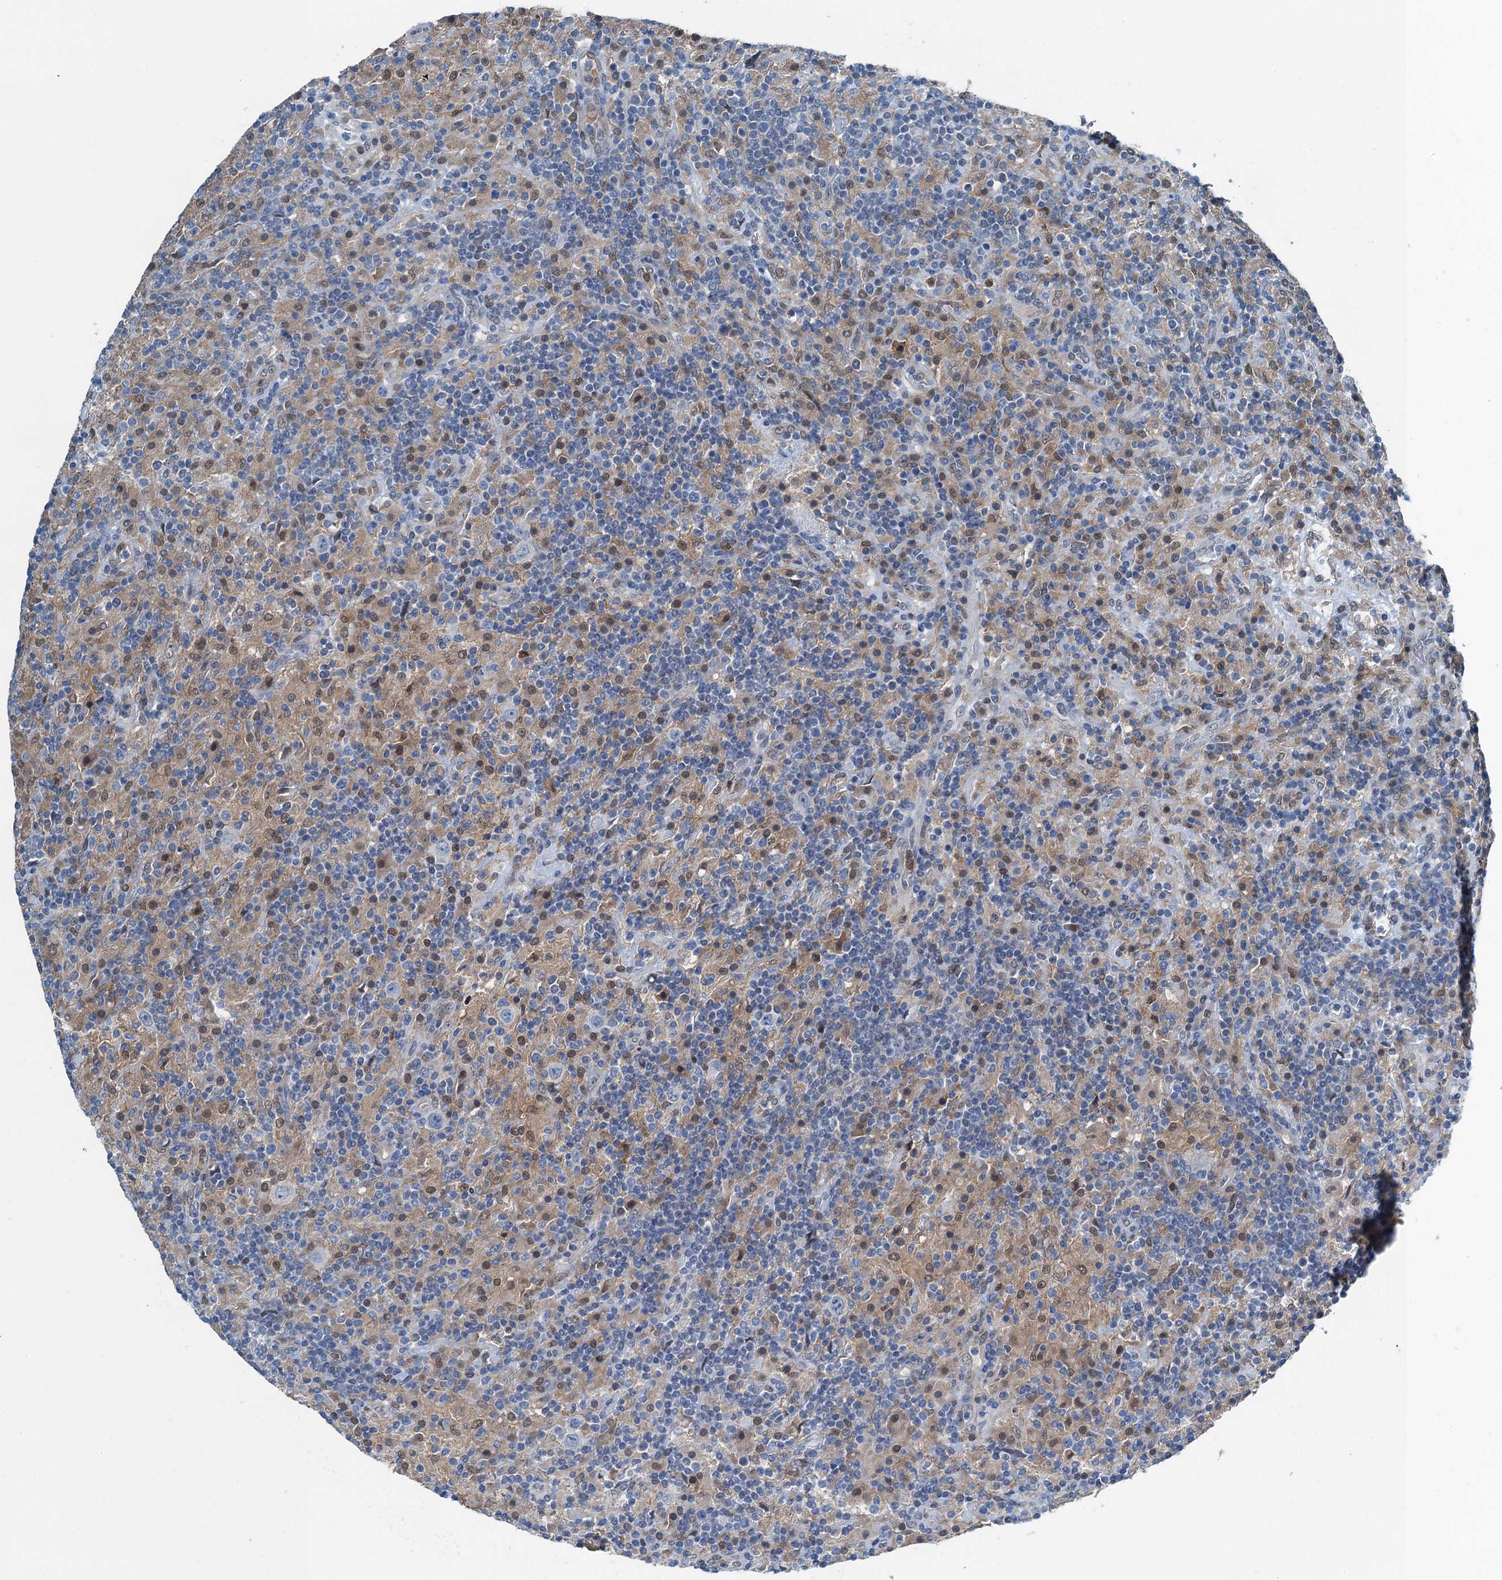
{"staining": {"intensity": "negative", "quantity": "none", "location": "none"}, "tissue": "lymphoma", "cell_type": "Tumor cells", "image_type": "cancer", "snomed": [{"axis": "morphology", "description": "Hodgkin's disease, NOS"}, {"axis": "topography", "description": "Lymph node"}], "caption": "The image demonstrates no significant staining in tumor cells of lymphoma. Brightfield microscopy of IHC stained with DAB (brown) and hematoxylin (blue), captured at high magnification.", "gene": "RNH1", "patient": {"sex": "male", "age": 70}}